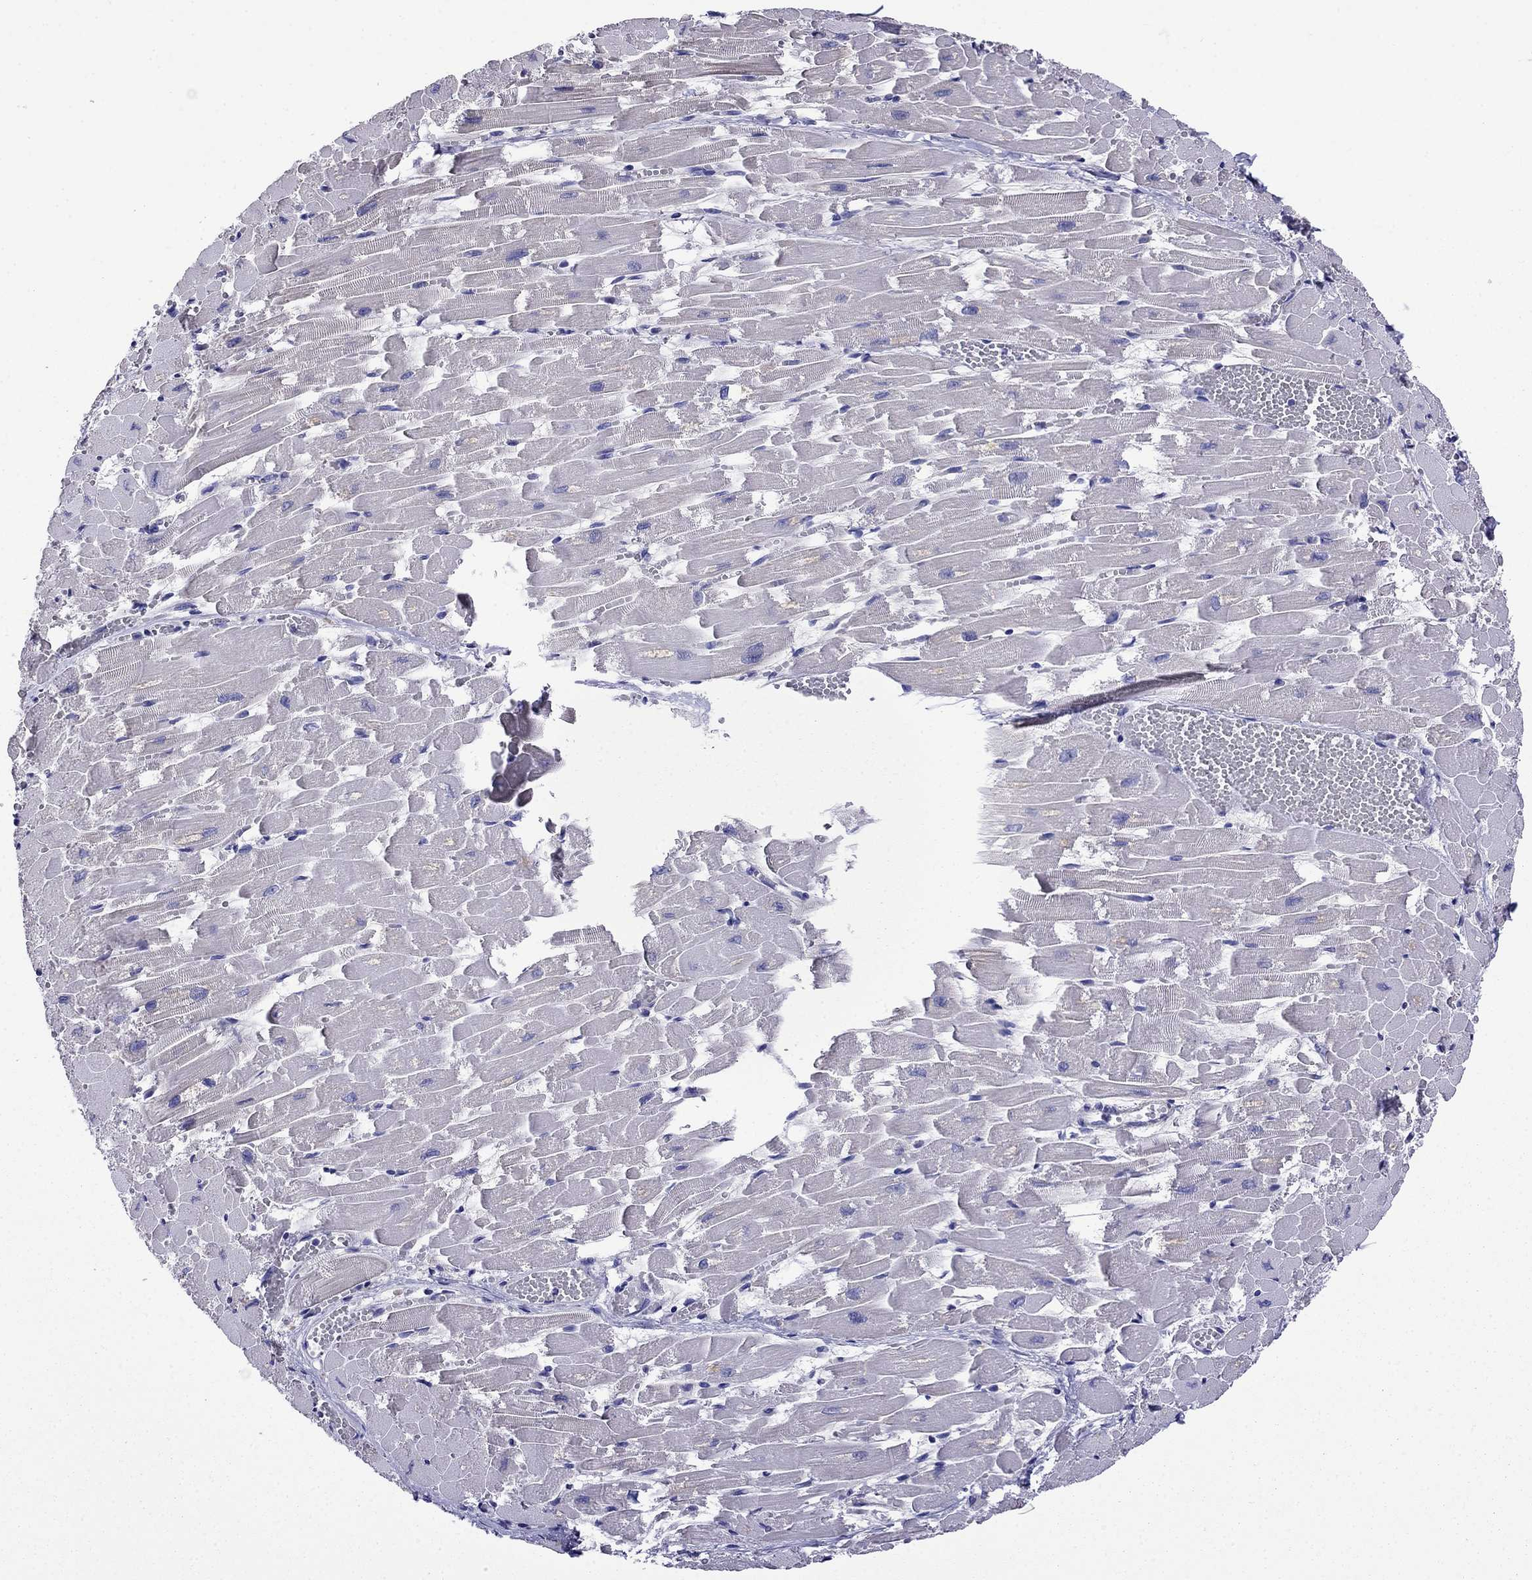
{"staining": {"intensity": "negative", "quantity": "none", "location": "none"}, "tissue": "heart muscle", "cell_type": "Cardiomyocytes", "image_type": "normal", "snomed": [{"axis": "morphology", "description": "Normal tissue, NOS"}, {"axis": "topography", "description": "Heart"}], "caption": "A photomicrograph of heart muscle stained for a protein exhibits no brown staining in cardiomyocytes.", "gene": "SCG2", "patient": {"sex": "female", "age": 52}}